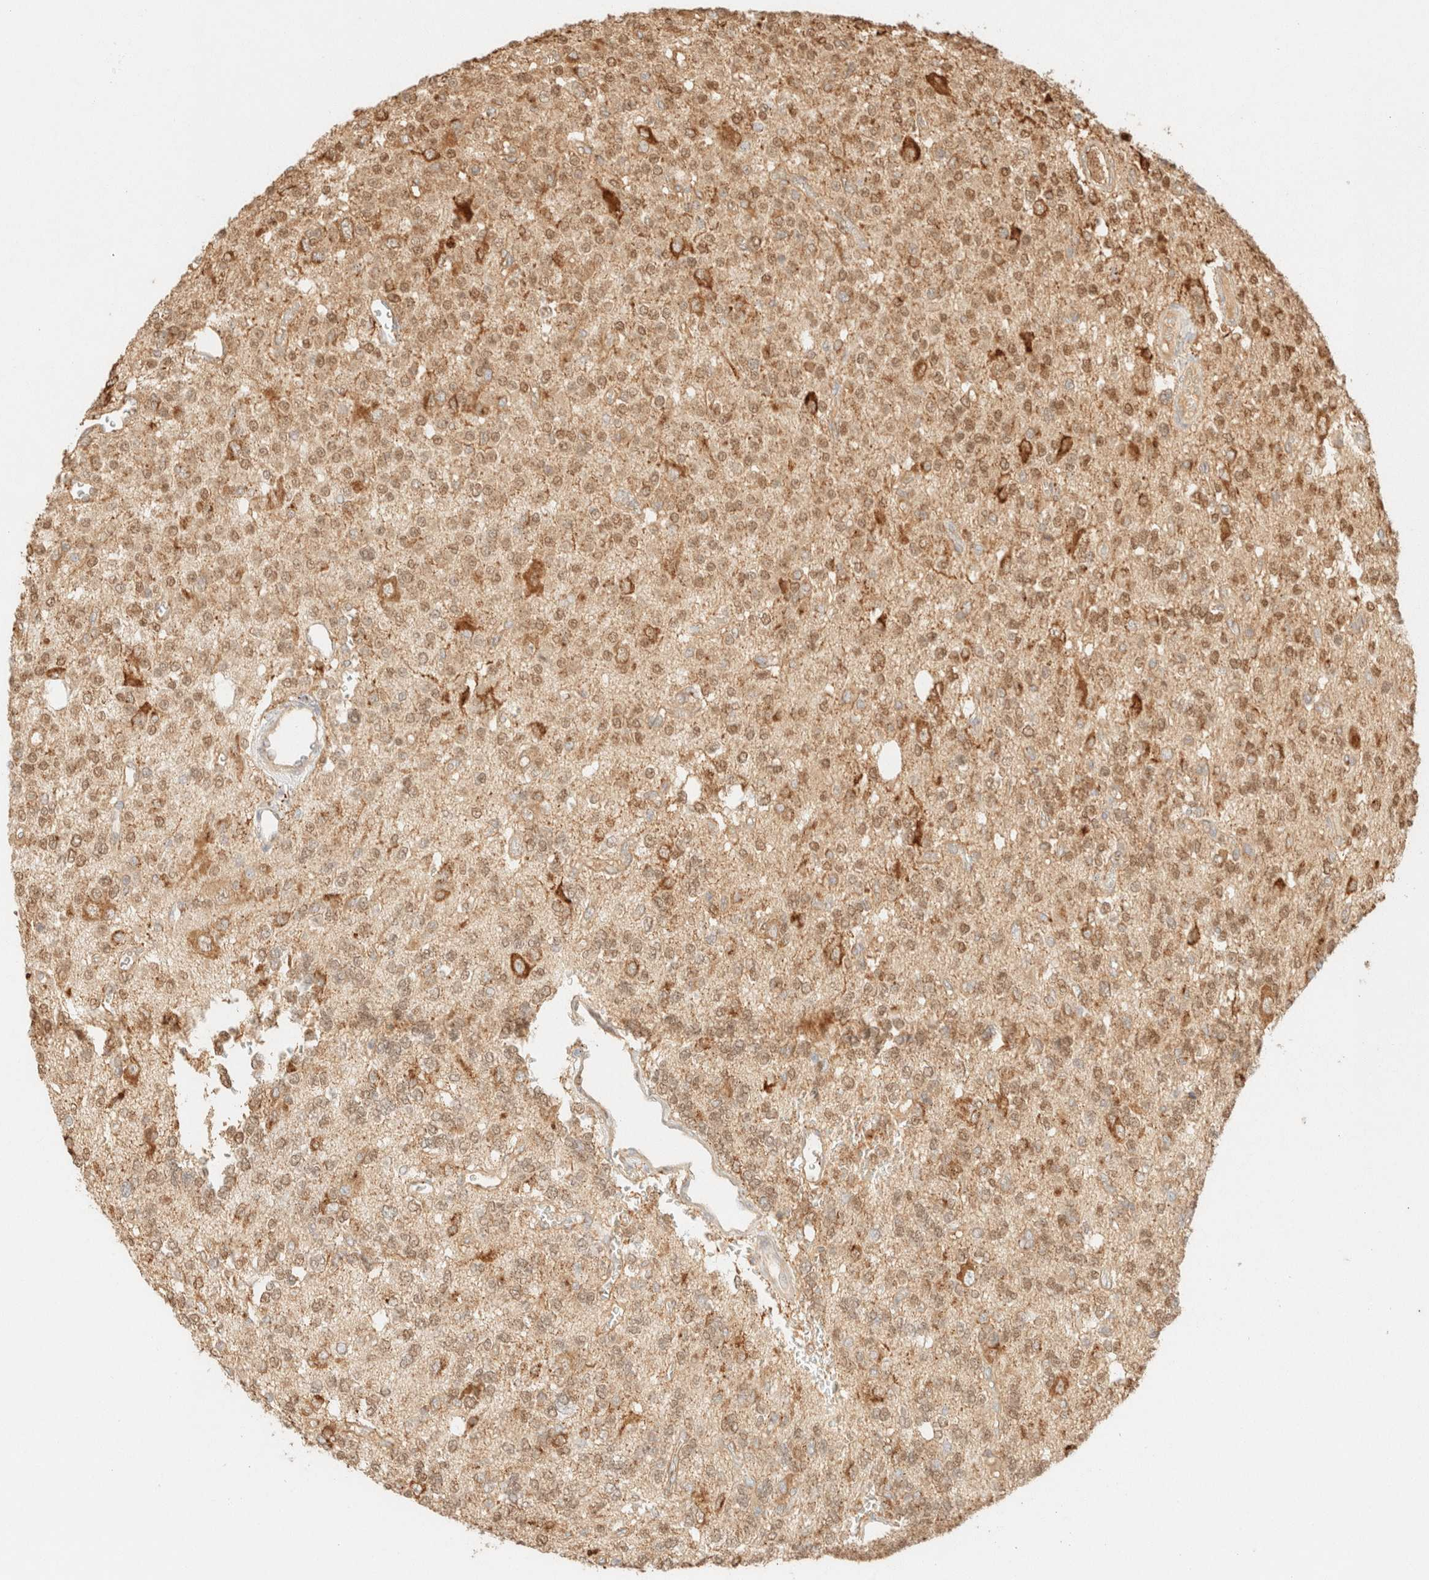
{"staining": {"intensity": "moderate", "quantity": ">75%", "location": "cytoplasmic/membranous"}, "tissue": "glioma", "cell_type": "Tumor cells", "image_type": "cancer", "snomed": [{"axis": "morphology", "description": "Glioma, malignant, Low grade"}, {"axis": "topography", "description": "Brain"}], "caption": "IHC histopathology image of glioma stained for a protein (brown), which demonstrates medium levels of moderate cytoplasmic/membranous positivity in approximately >75% of tumor cells.", "gene": "SPARCL1", "patient": {"sex": "male", "age": 38}}